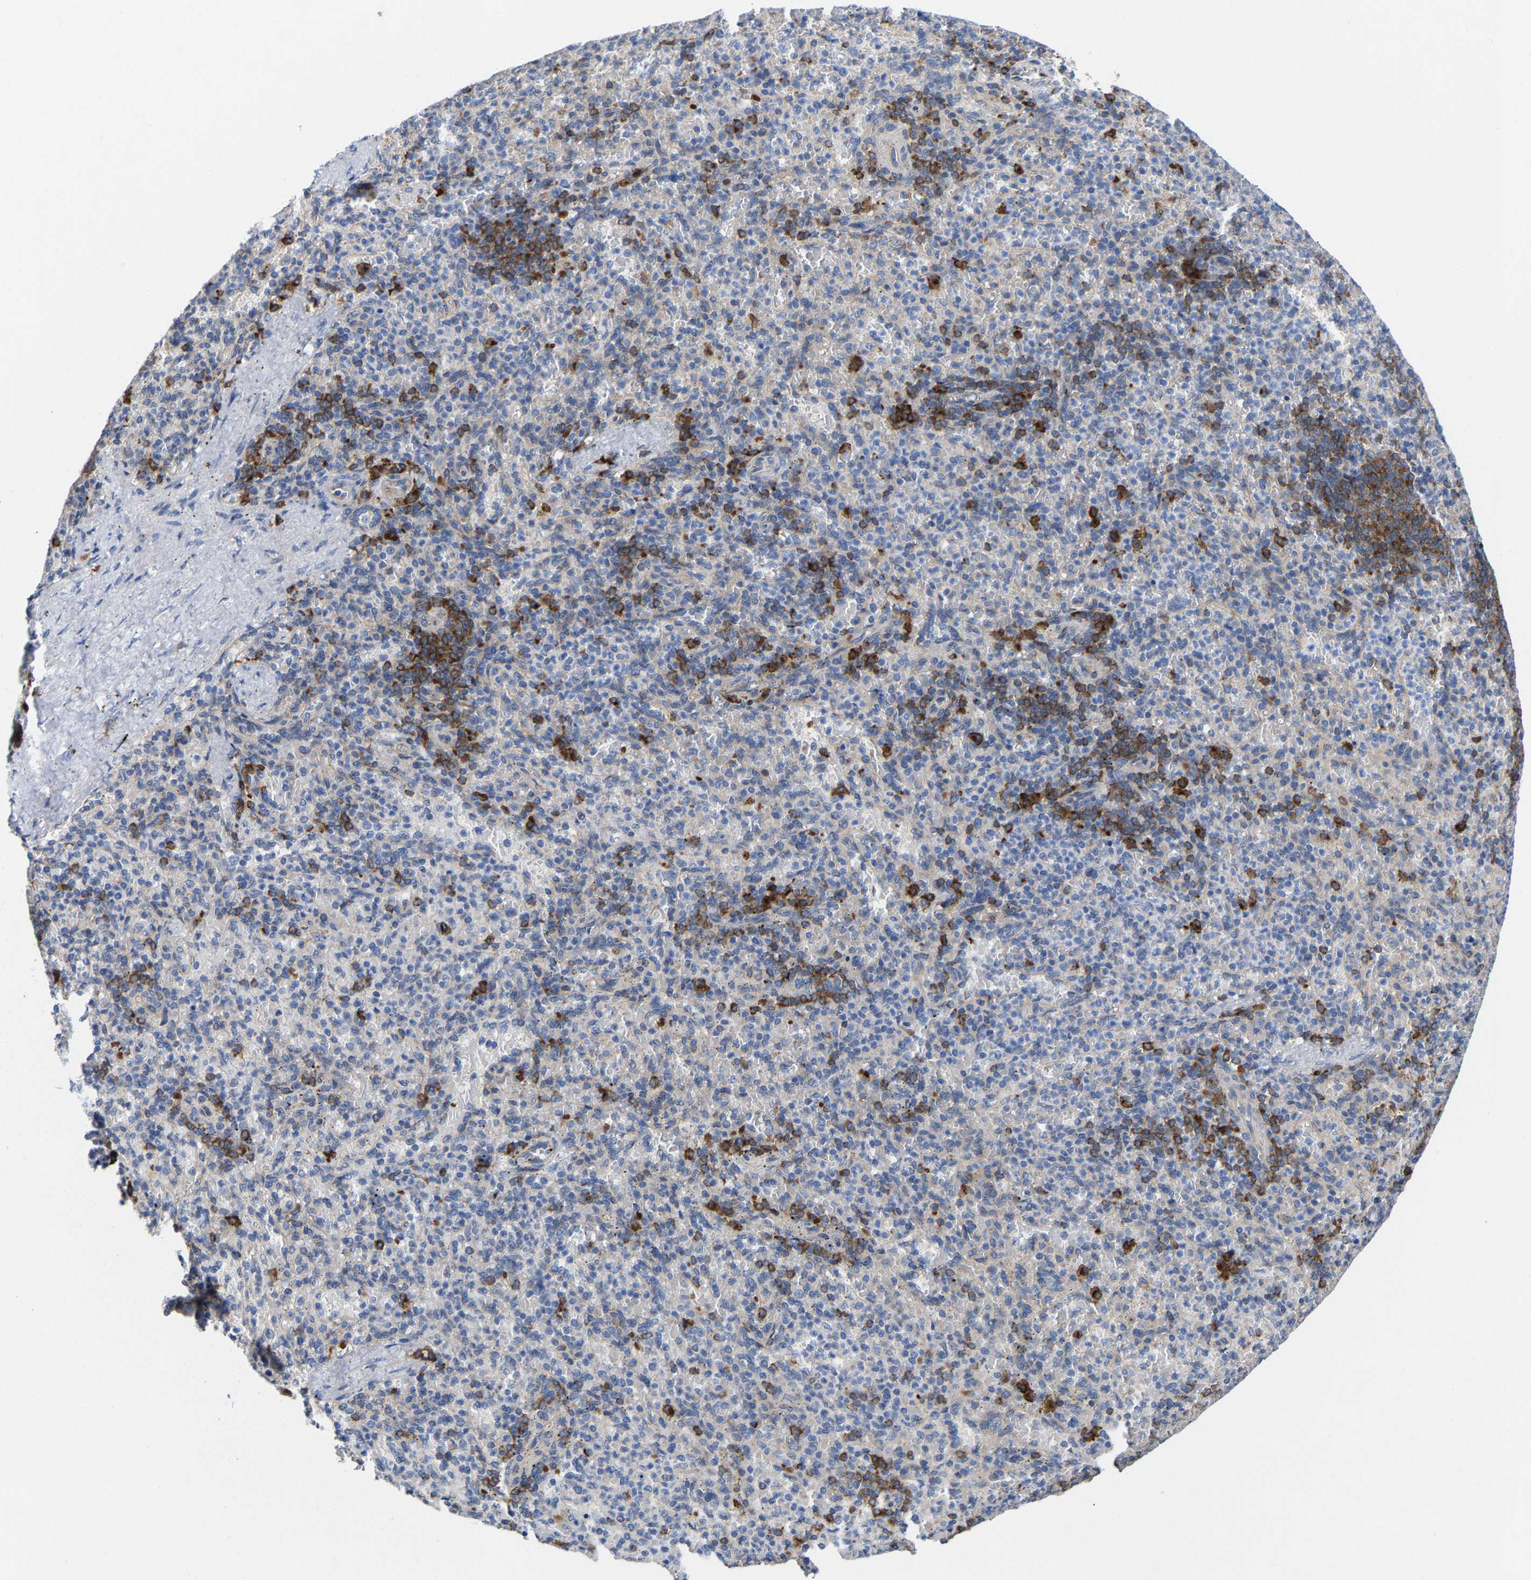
{"staining": {"intensity": "strong", "quantity": "<25%", "location": "cytoplasmic/membranous"}, "tissue": "spleen", "cell_type": "Cells in red pulp", "image_type": "normal", "snomed": [{"axis": "morphology", "description": "Normal tissue, NOS"}, {"axis": "topography", "description": "Spleen"}], "caption": "Protein expression analysis of normal spleen shows strong cytoplasmic/membranous staining in approximately <25% of cells in red pulp. The staining is performed using DAB brown chromogen to label protein expression. The nuclei are counter-stained blue using hematoxylin.", "gene": "PPP1R15A", "patient": {"sex": "female", "age": 74}}